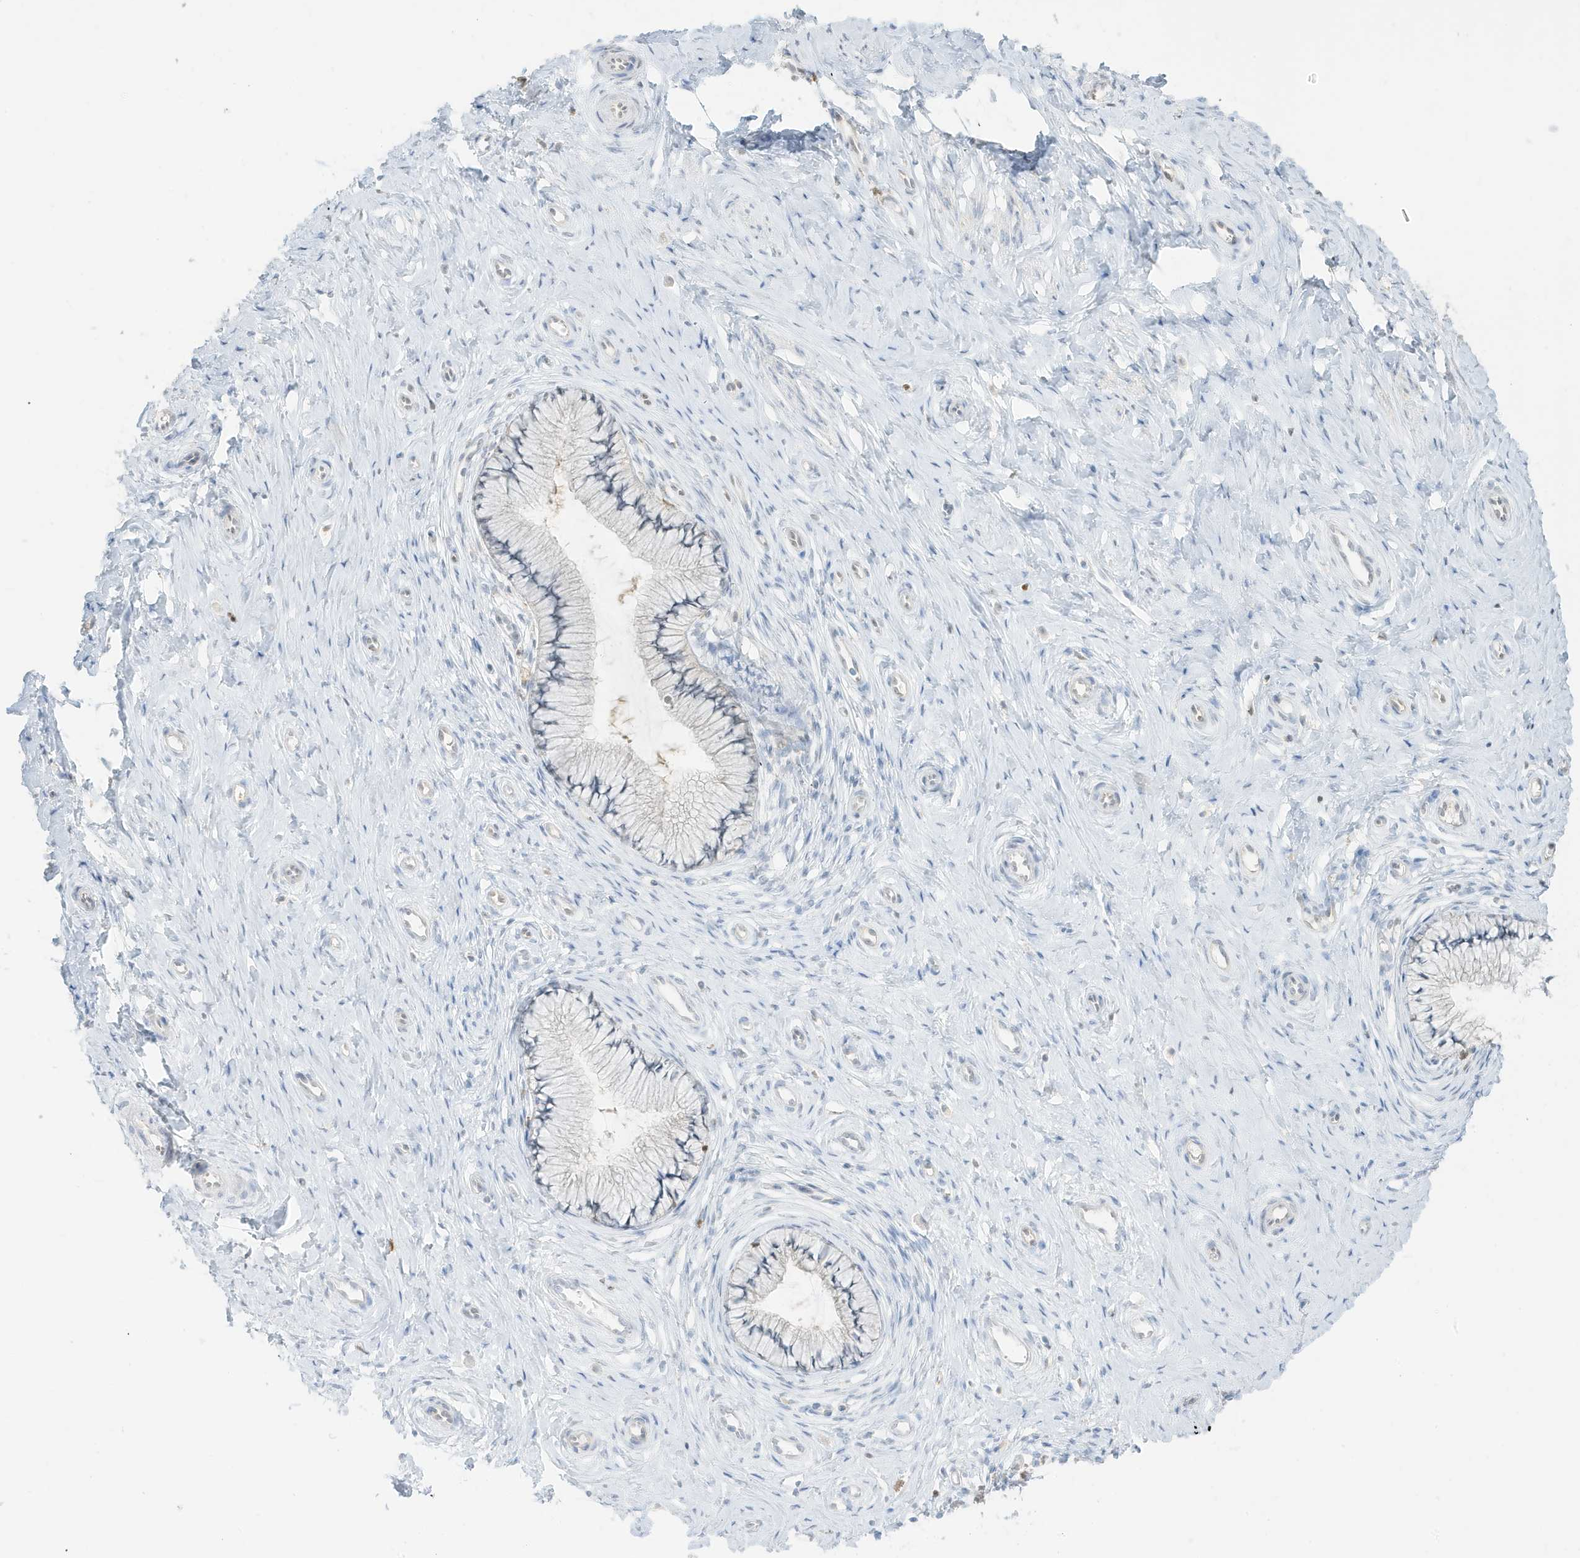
{"staining": {"intensity": "negative", "quantity": "none", "location": "none"}, "tissue": "cervix", "cell_type": "Glandular cells", "image_type": "normal", "snomed": [{"axis": "morphology", "description": "Normal tissue, NOS"}, {"axis": "topography", "description": "Cervix"}], "caption": "An immunohistochemistry (IHC) histopathology image of unremarkable cervix is shown. There is no staining in glandular cells of cervix.", "gene": "GCA", "patient": {"sex": "female", "age": 36}}